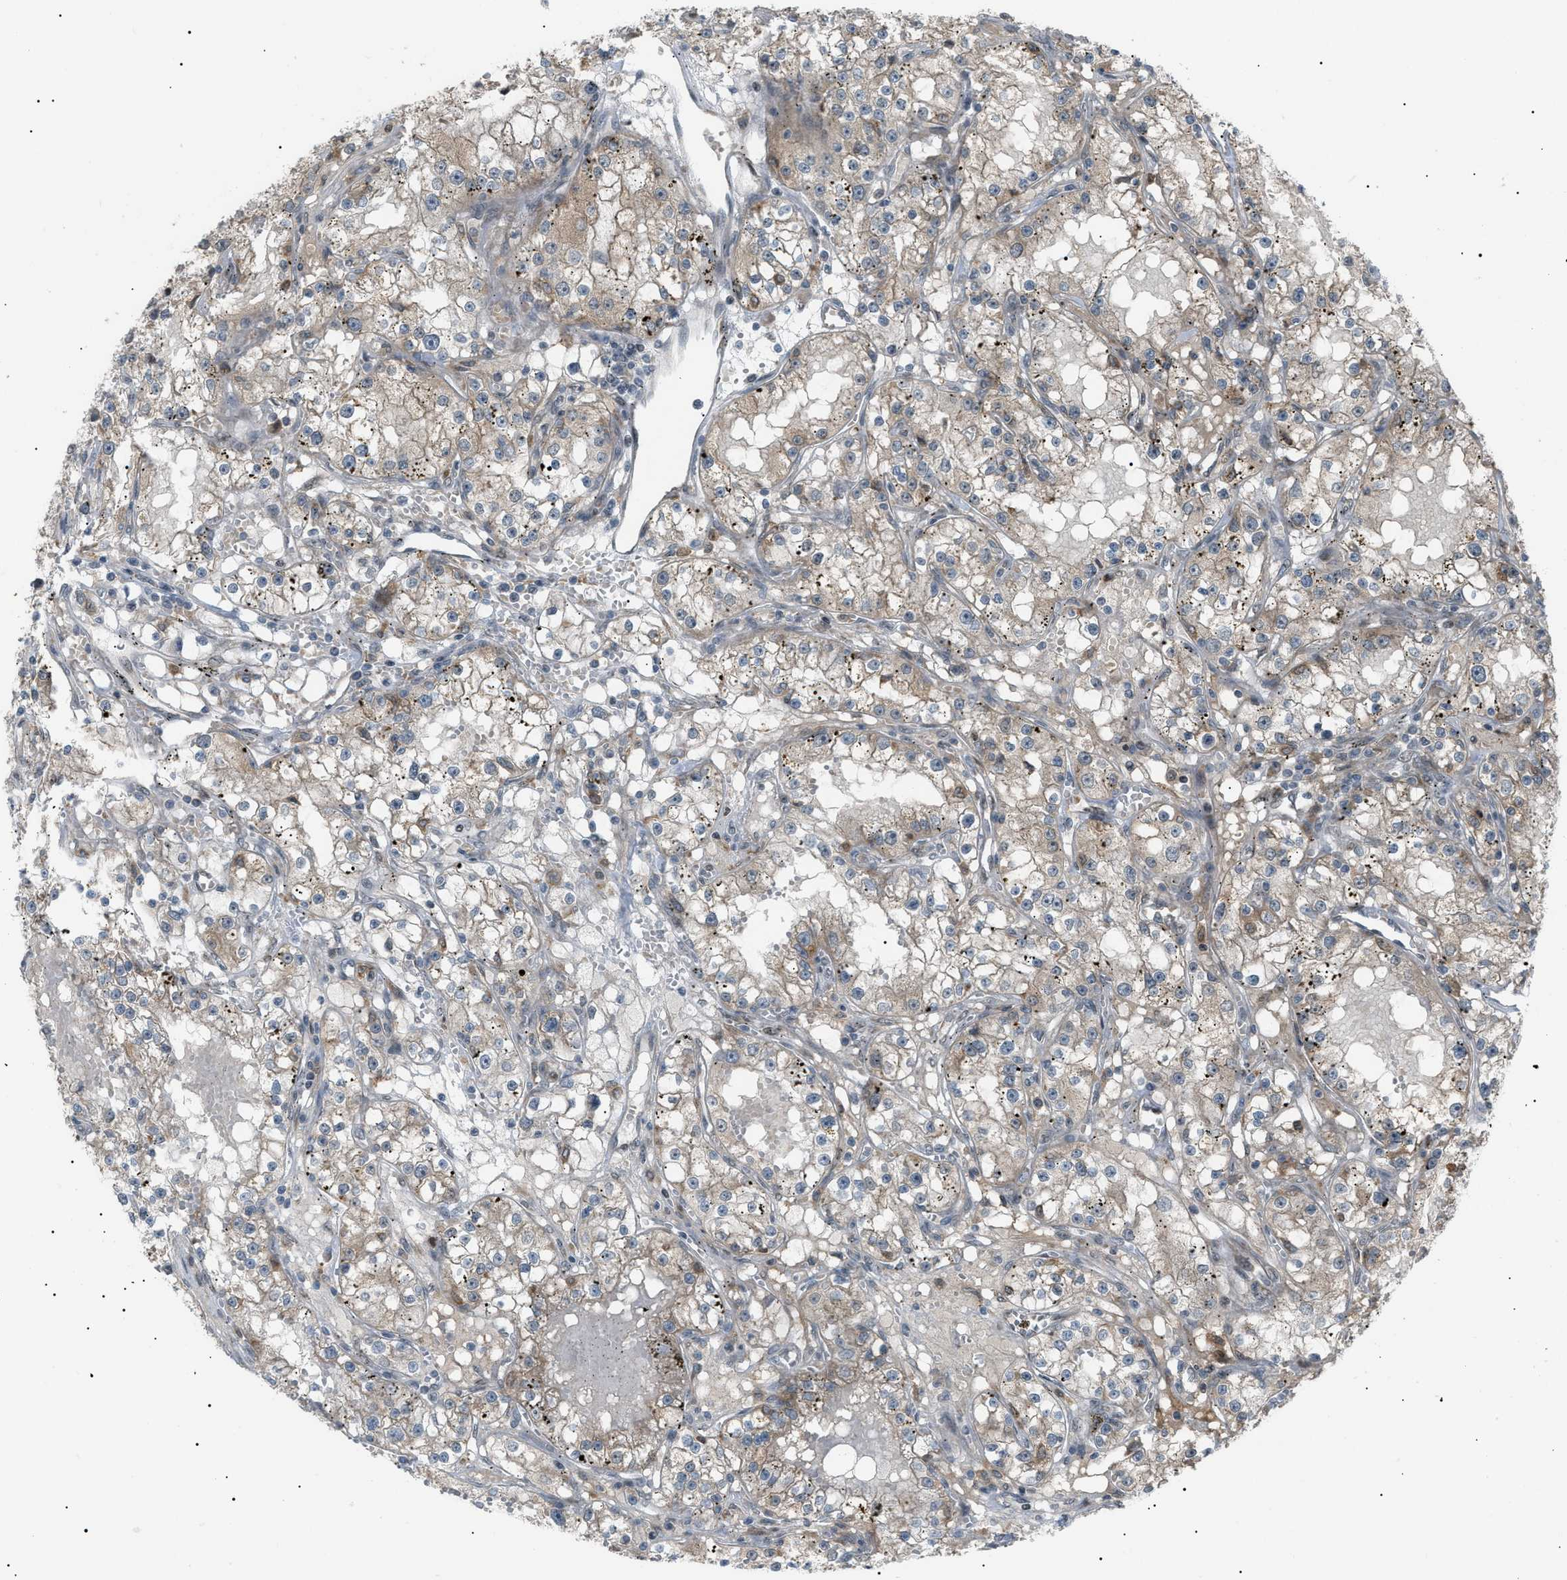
{"staining": {"intensity": "weak", "quantity": "25%-75%", "location": "cytoplasmic/membranous"}, "tissue": "renal cancer", "cell_type": "Tumor cells", "image_type": "cancer", "snomed": [{"axis": "morphology", "description": "Adenocarcinoma, NOS"}, {"axis": "topography", "description": "Kidney"}], "caption": "About 25%-75% of tumor cells in adenocarcinoma (renal) reveal weak cytoplasmic/membranous protein staining as visualized by brown immunohistochemical staining.", "gene": "LPIN2", "patient": {"sex": "male", "age": 56}}